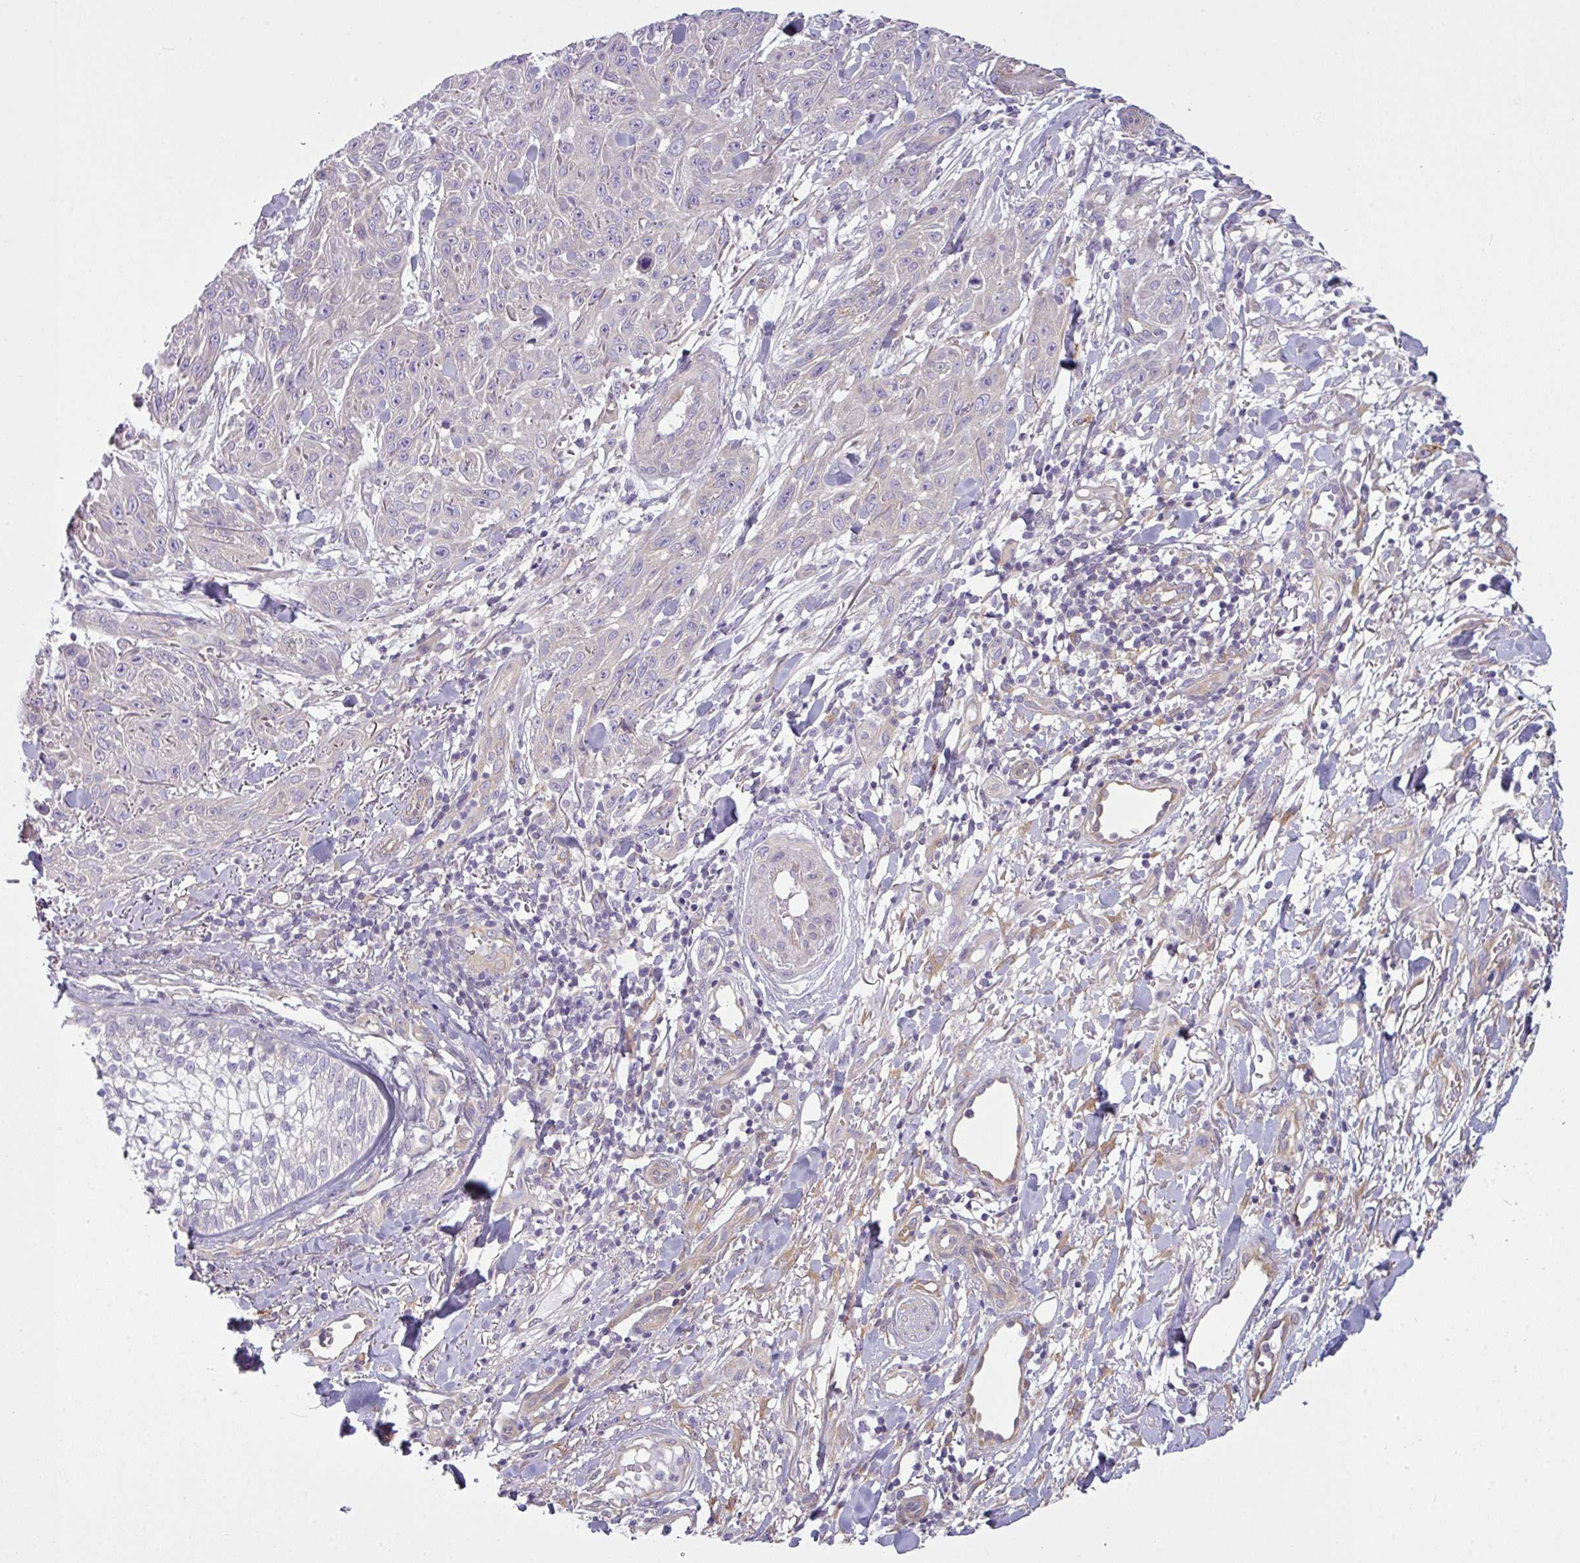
{"staining": {"intensity": "negative", "quantity": "none", "location": "none"}, "tissue": "skin cancer", "cell_type": "Tumor cells", "image_type": "cancer", "snomed": [{"axis": "morphology", "description": "Squamous cell carcinoma, NOS"}, {"axis": "topography", "description": "Skin"}], "caption": "Tumor cells are negative for protein expression in human skin cancer. (Brightfield microscopy of DAB (3,3'-diaminobenzidine) immunohistochemistry at high magnification).", "gene": "CAMK2B", "patient": {"sex": "male", "age": 86}}